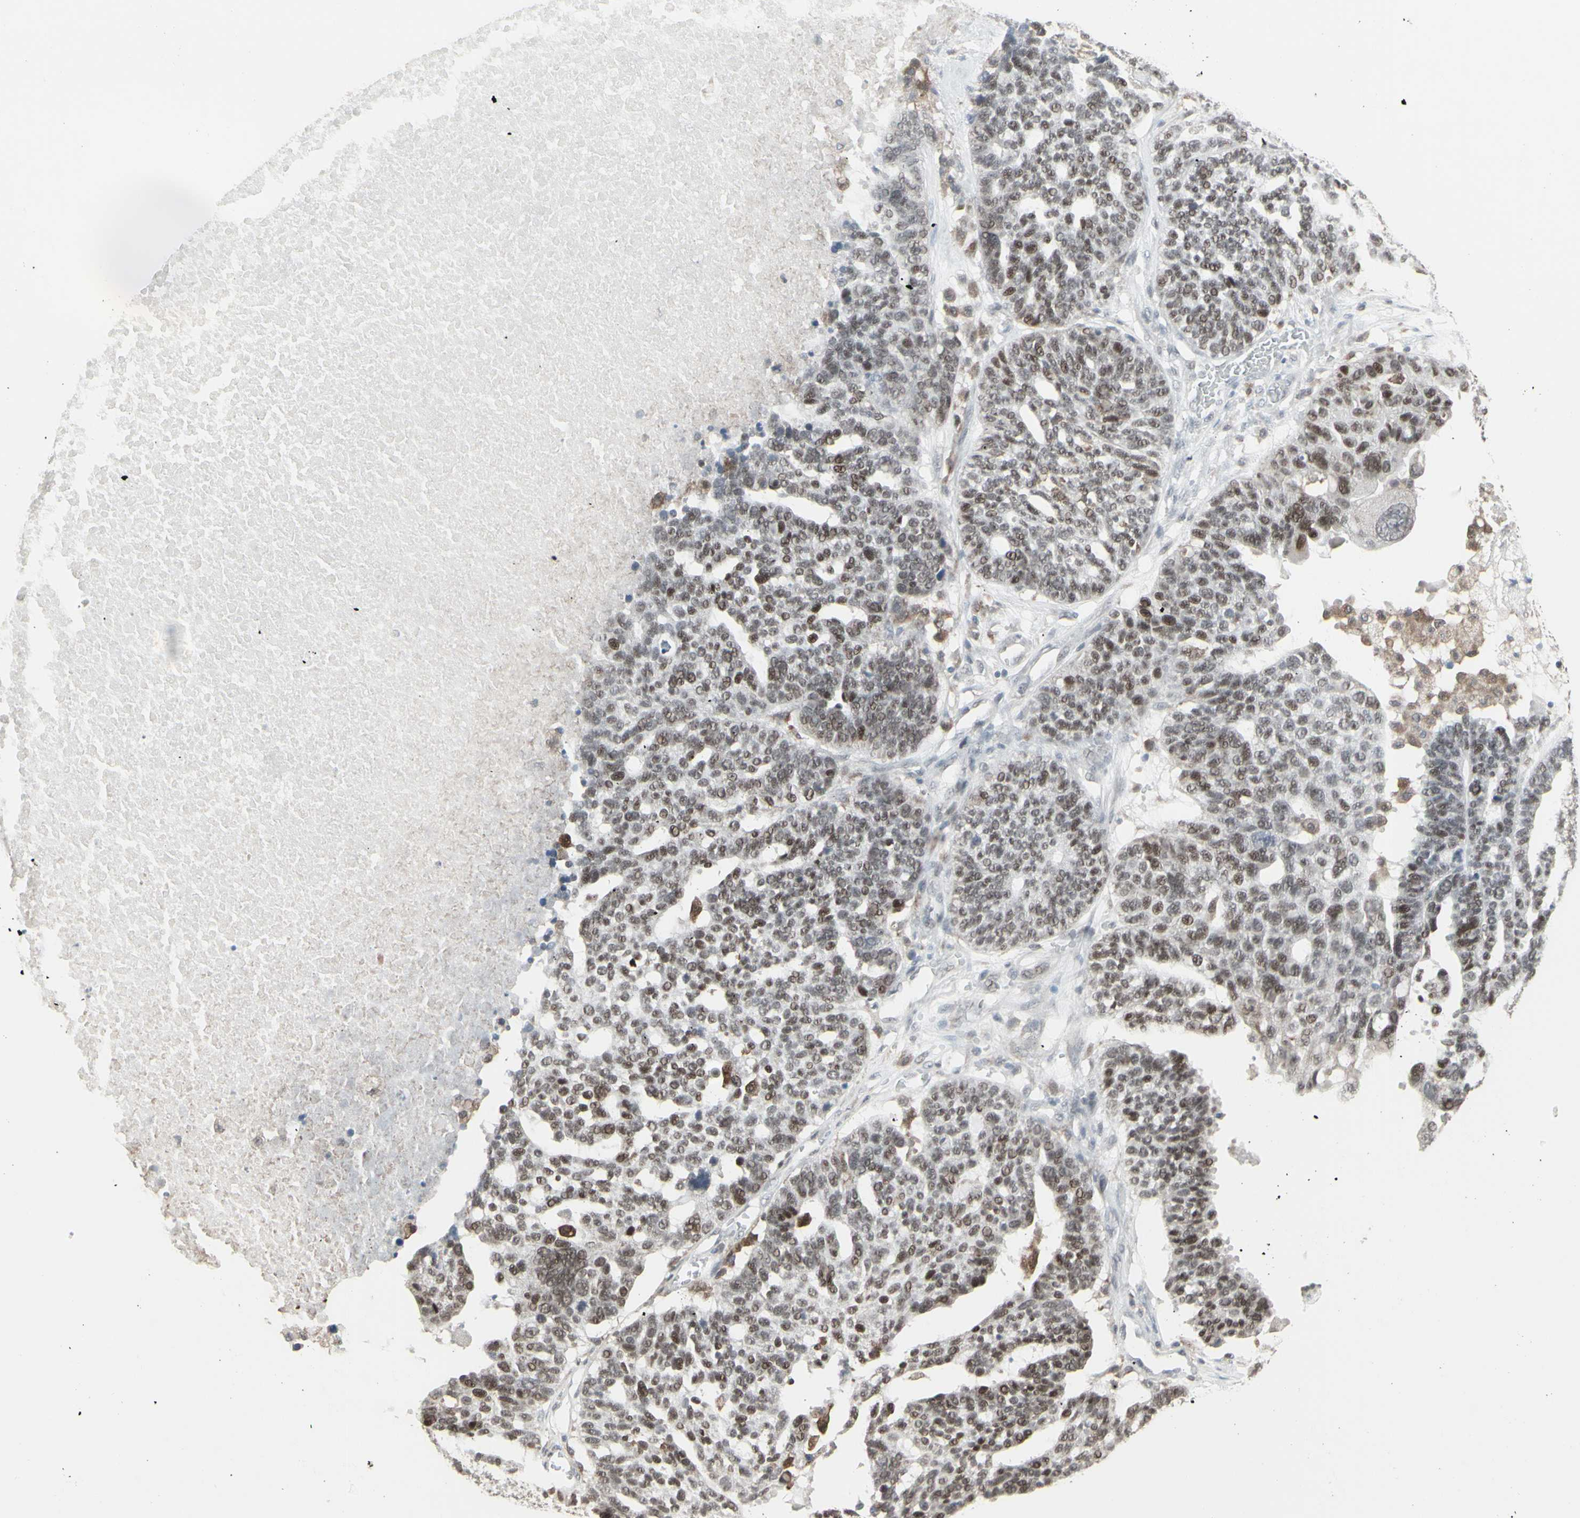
{"staining": {"intensity": "moderate", "quantity": ">75%", "location": "nuclear"}, "tissue": "ovarian cancer", "cell_type": "Tumor cells", "image_type": "cancer", "snomed": [{"axis": "morphology", "description": "Cystadenocarcinoma, serous, NOS"}, {"axis": "topography", "description": "Ovary"}], "caption": "Ovarian serous cystadenocarcinoma stained with DAB IHC demonstrates medium levels of moderate nuclear staining in about >75% of tumor cells.", "gene": "SAMSN1", "patient": {"sex": "female", "age": 59}}